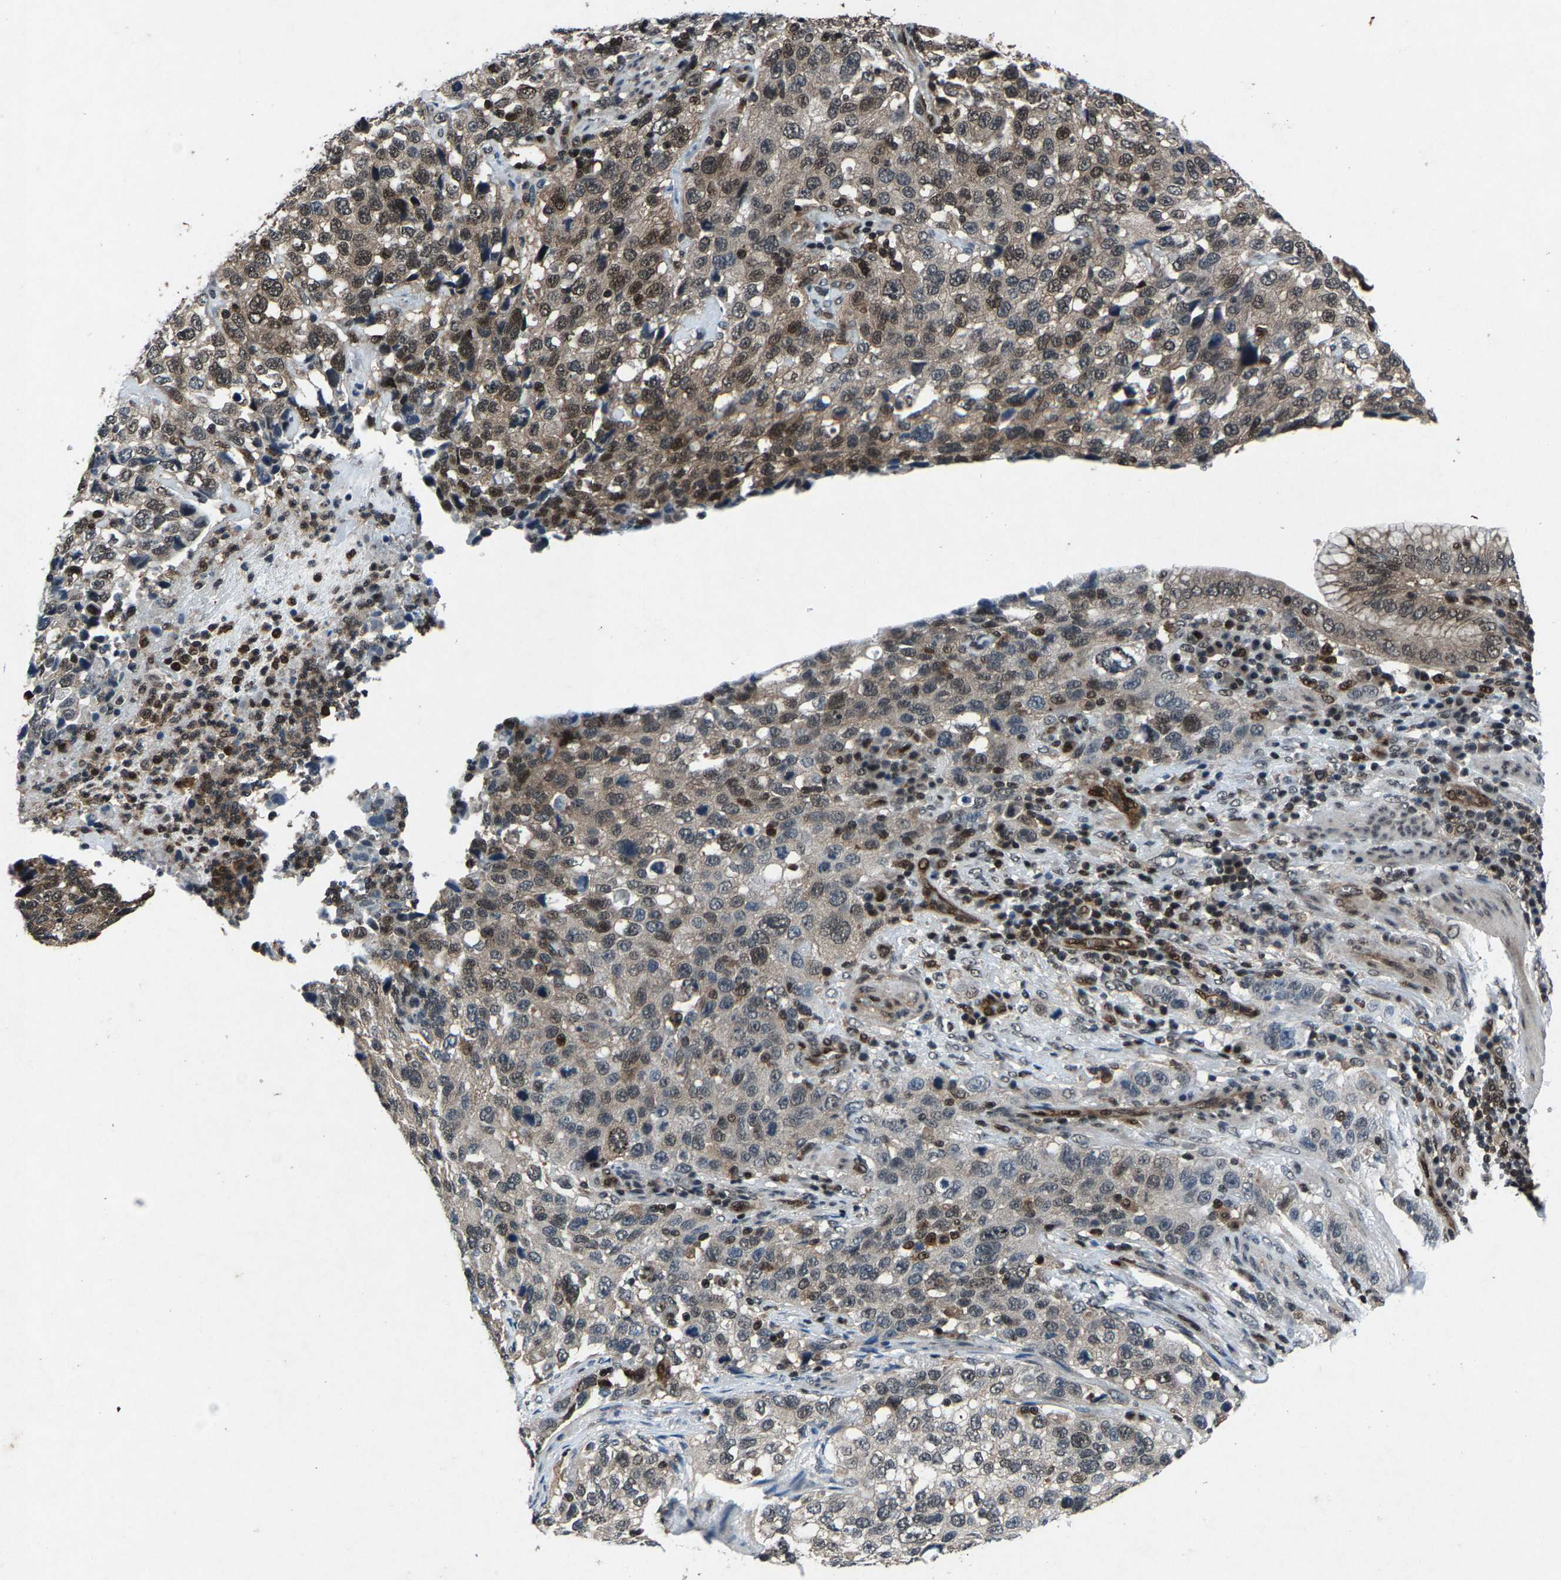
{"staining": {"intensity": "moderate", "quantity": "<25%", "location": "nuclear"}, "tissue": "stomach cancer", "cell_type": "Tumor cells", "image_type": "cancer", "snomed": [{"axis": "morphology", "description": "Normal tissue, NOS"}, {"axis": "morphology", "description": "Adenocarcinoma, NOS"}, {"axis": "topography", "description": "Stomach"}], "caption": "Immunohistochemistry (IHC) of stomach cancer shows low levels of moderate nuclear positivity in about <25% of tumor cells. Nuclei are stained in blue.", "gene": "ATXN3", "patient": {"sex": "male", "age": 48}}